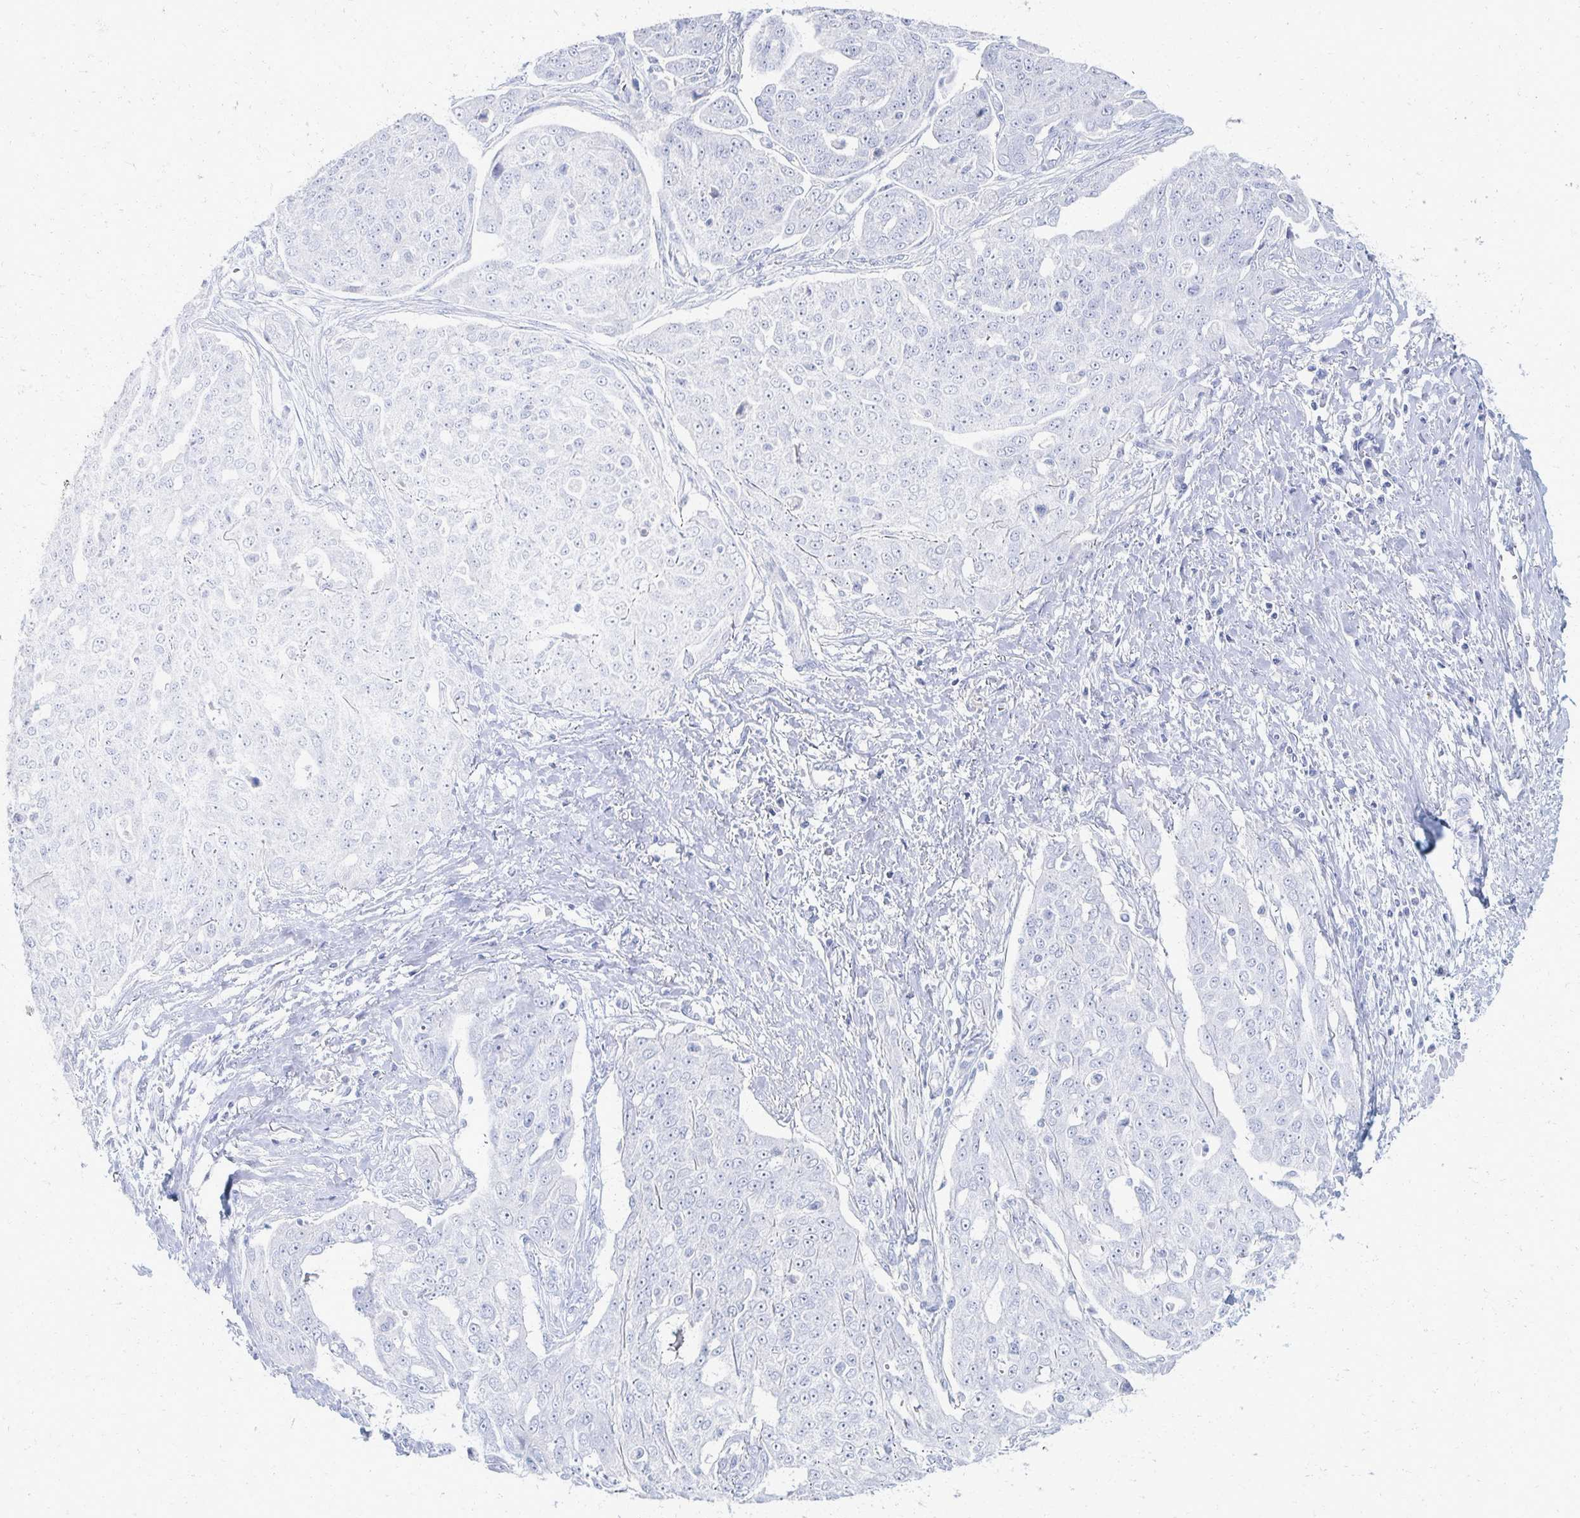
{"staining": {"intensity": "negative", "quantity": "none", "location": "none"}, "tissue": "ovarian cancer", "cell_type": "Tumor cells", "image_type": "cancer", "snomed": [{"axis": "morphology", "description": "Carcinoma, endometroid"}, {"axis": "topography", "description": "Ovary"}], "caption": "DAB (3,3'-diaminobenzidine) immunohistochemical staining of human ovarian cancer (endometroid carcinoma) exhibits no significant positivity in tumor cells.", "gene": "PRR20A", "patient": {"sex": "female", "age": 70}}